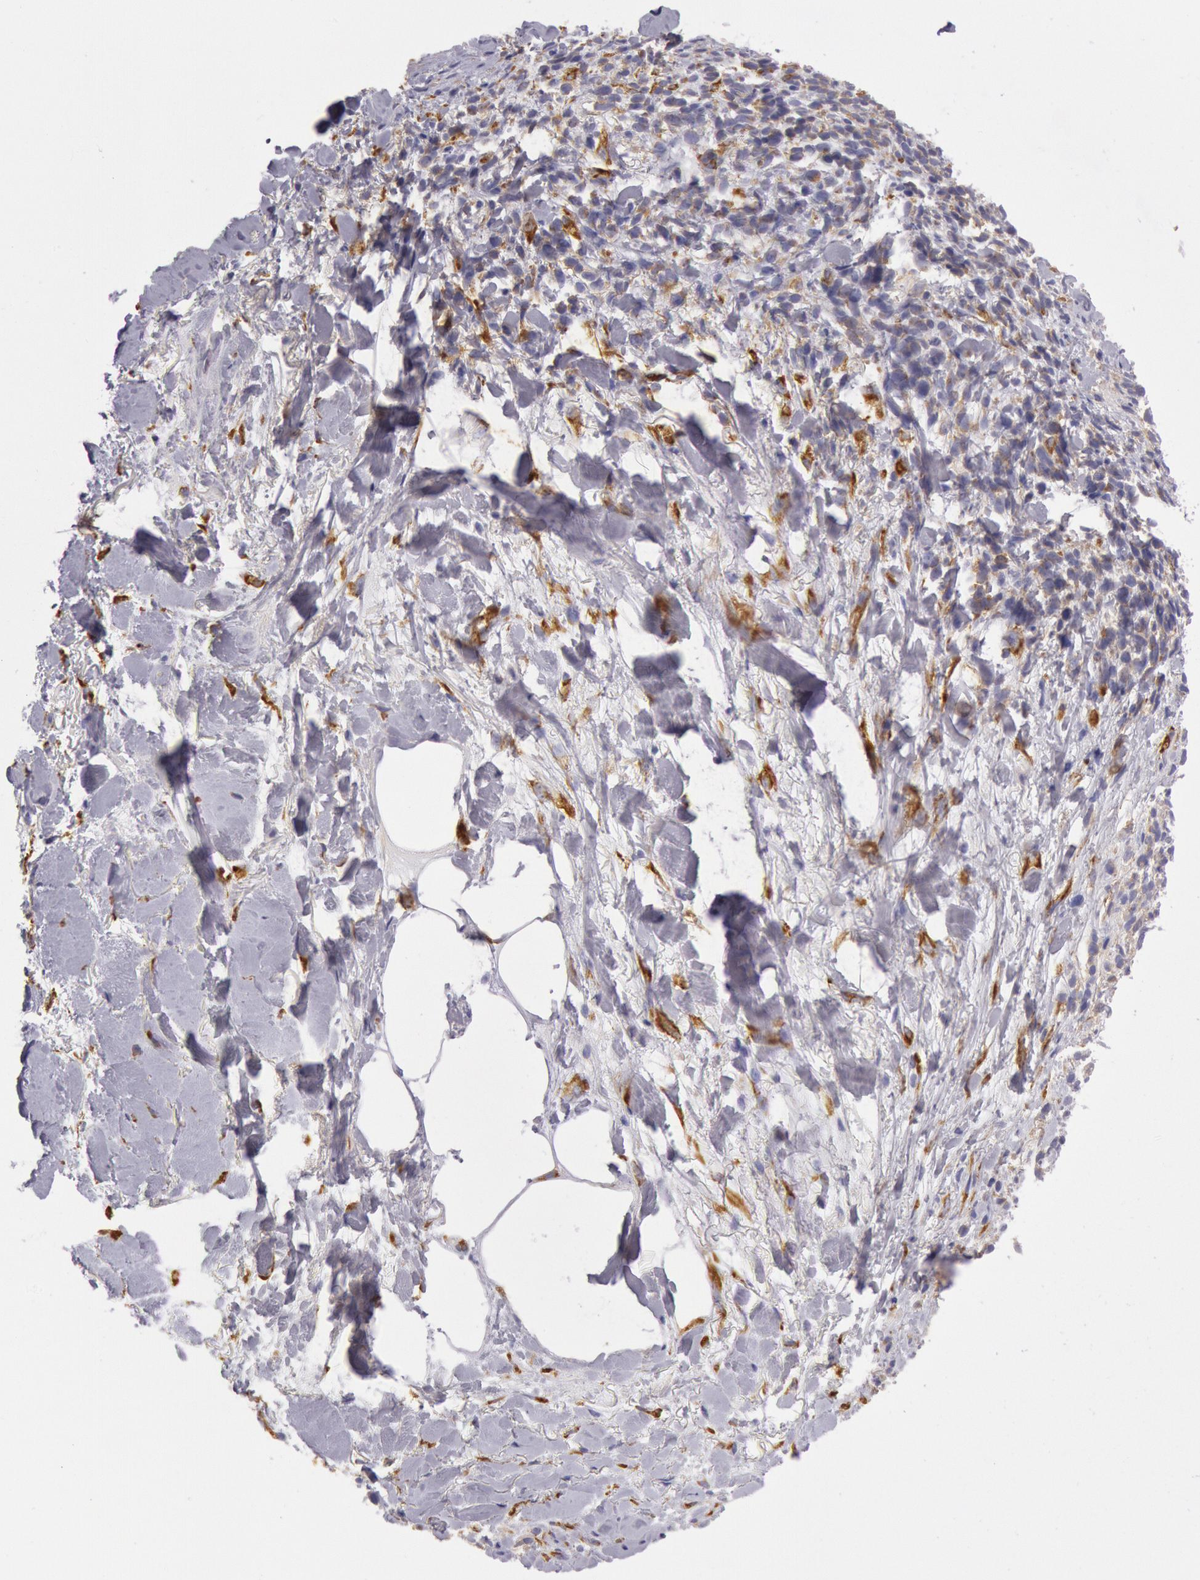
{"staining": {"intensity": "moderate", "quantity": "25%-75%", "location": "cytoplasmic/membranous"}, "tissue": "melanoma", "cell_type": "Tumor cells", "image_type": "cancer", "snomed": [{"axis": "morphology", "description": "Malignant melanoma, NOS"}, {"axis": "topography", "description": "Skin"}], "caption": "Moderate cytoplasmic/membranous protein expression is present in approximately 25%-75% of tumor cells in melanoma.", "gene": "CIDEB", "patient": {"sex": "female", "age": 85}}